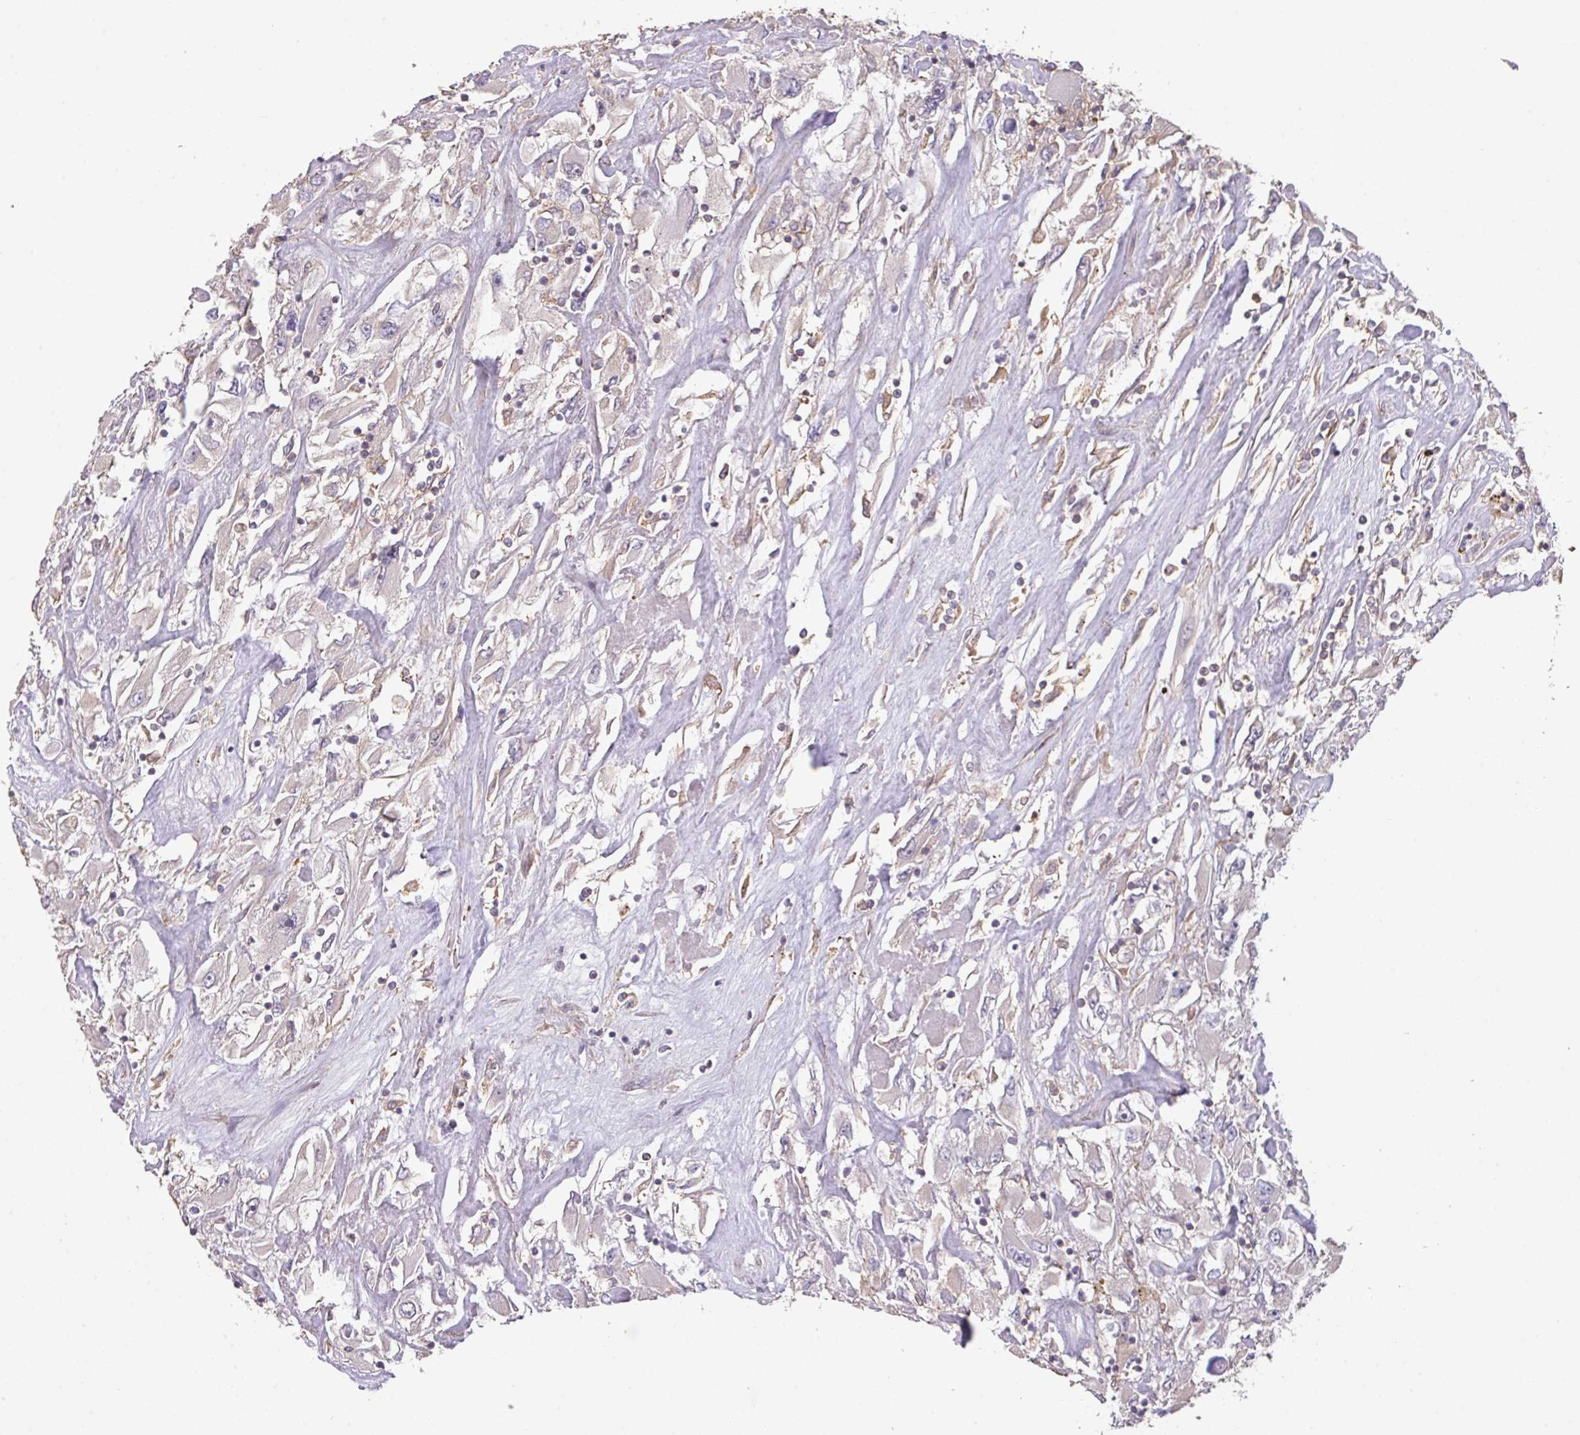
{"staining": {"intensity": "negative", "quantity": "none", "location": "none"}, "tissue": "renal cancer", "cell_type": "Tumor cells", "image_type": "cancer", "snomed": [{"axis": "morphology", "description": "Adenocarcinoma, NOS"}, {"axis": "topography", "description": "Kidney"}], "caption": "Renal cancer (adenocarcinoma) was stained to show a protein in brown. There is no significant expression in tumor cells.", "gene": "CALML4", "patient": {"sex": "female", "age": 52}}